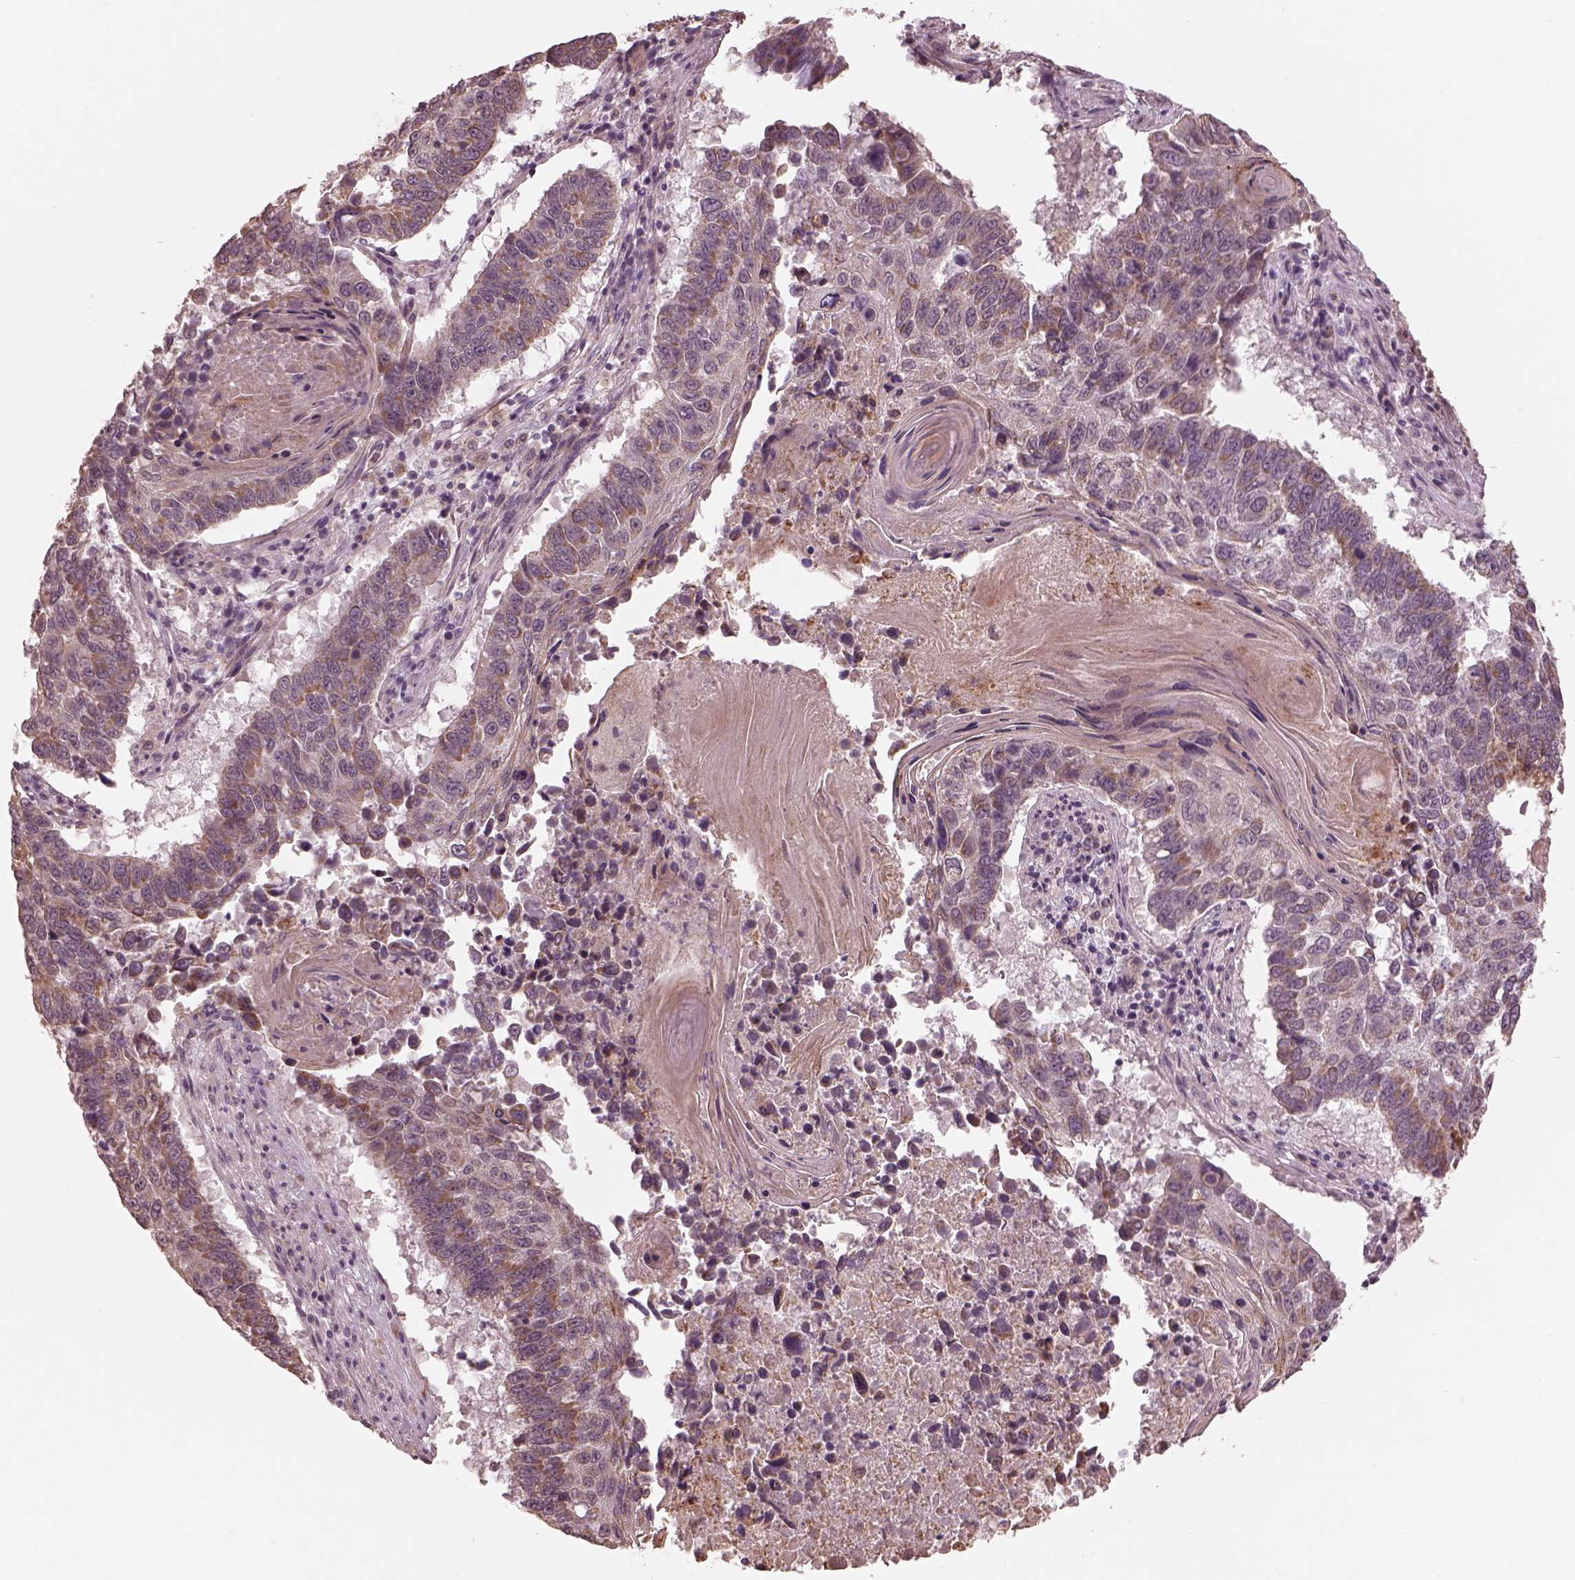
{"staining": {"intensity": "moderate", "quantity": "25%-75%", "location": "cytoplasmic/membranous"}, "tissue": "lung cancer", "cell_type": "Tumor cells", "image_type": "cancer", "snomed": [{"axis": "morphology", "description": "Squamous cell carcinoma, NOS"}, {"axis": "topography", "description": "Lung"}], "caption": "Immunohistochemistry (IHC) photomicrograph of lung squamous cell carcinoma stained for a protein (brown), which displays medium levels of moderate cytoplasmic/membranous positivity in approximately 25%-75% of tumor cells.", "gene": "SLC25A46", "patient": {"sex": "male", "age": 73}}